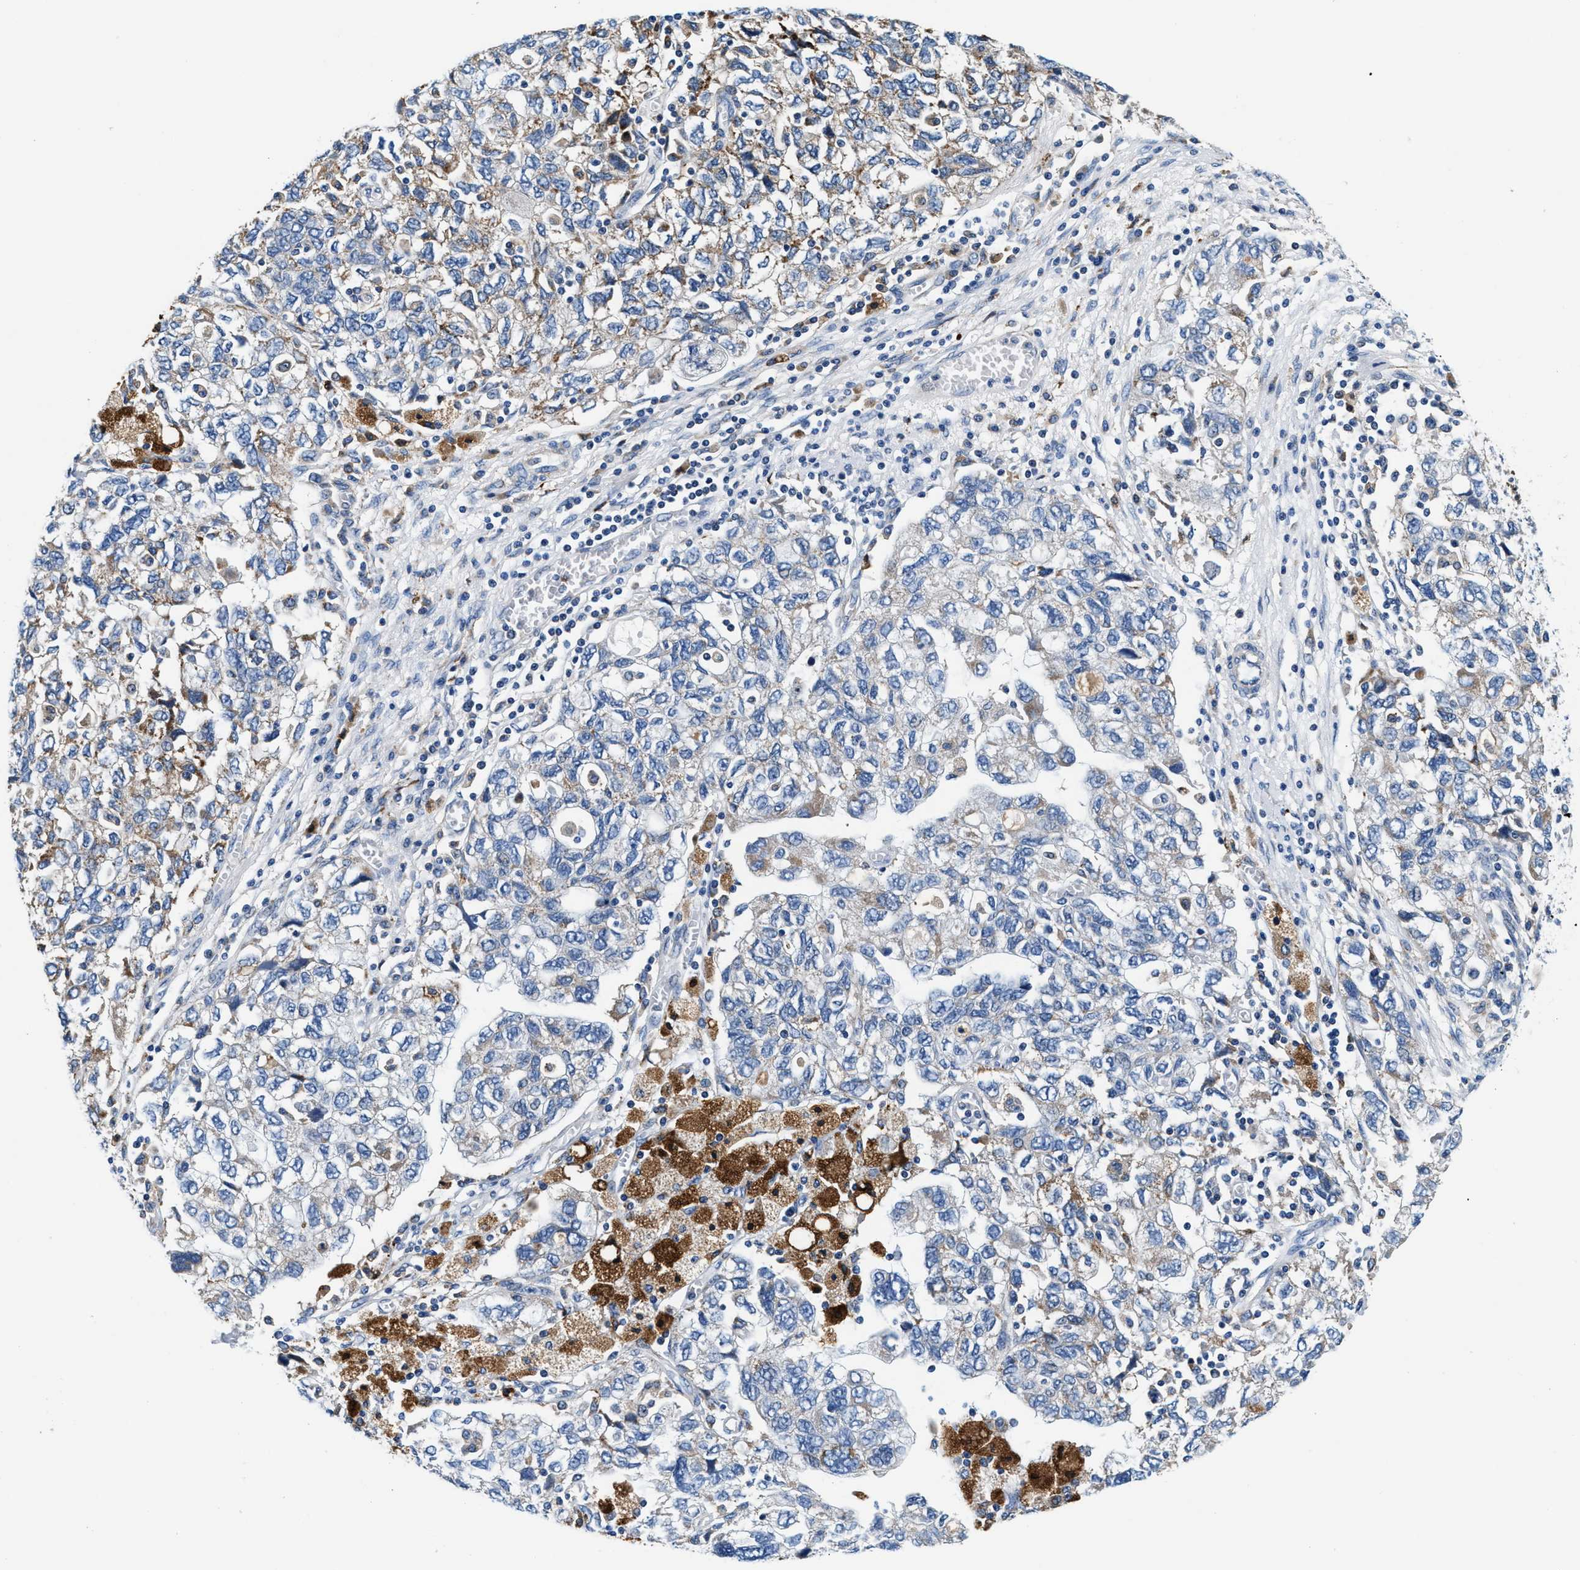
{"staining": {"intensity": "weak", "quantity": "<25%", "location": "cytoplasmic/membranous"}, "tissue": "ovarian cancer", "cell_type": "Tumor cells", "image_type": "cancer", "snomed": [{"axis": "morphology", "description": "Carcinoma, NOS"}, {"axis": "morphology", "description": "Cystadenocarcinoma, serous, NOS"}, {"axis": "topography", "description": "Ovary"}], "caption": "A high-resolution histopathology image shows immunohistochemistry (IHC) staining of ovarian serous cystadenocarcinoma, which displays no significant expression in tumor cells.", "gene": "SLFN11", "patient": {"sex": "female", "age": 69}}